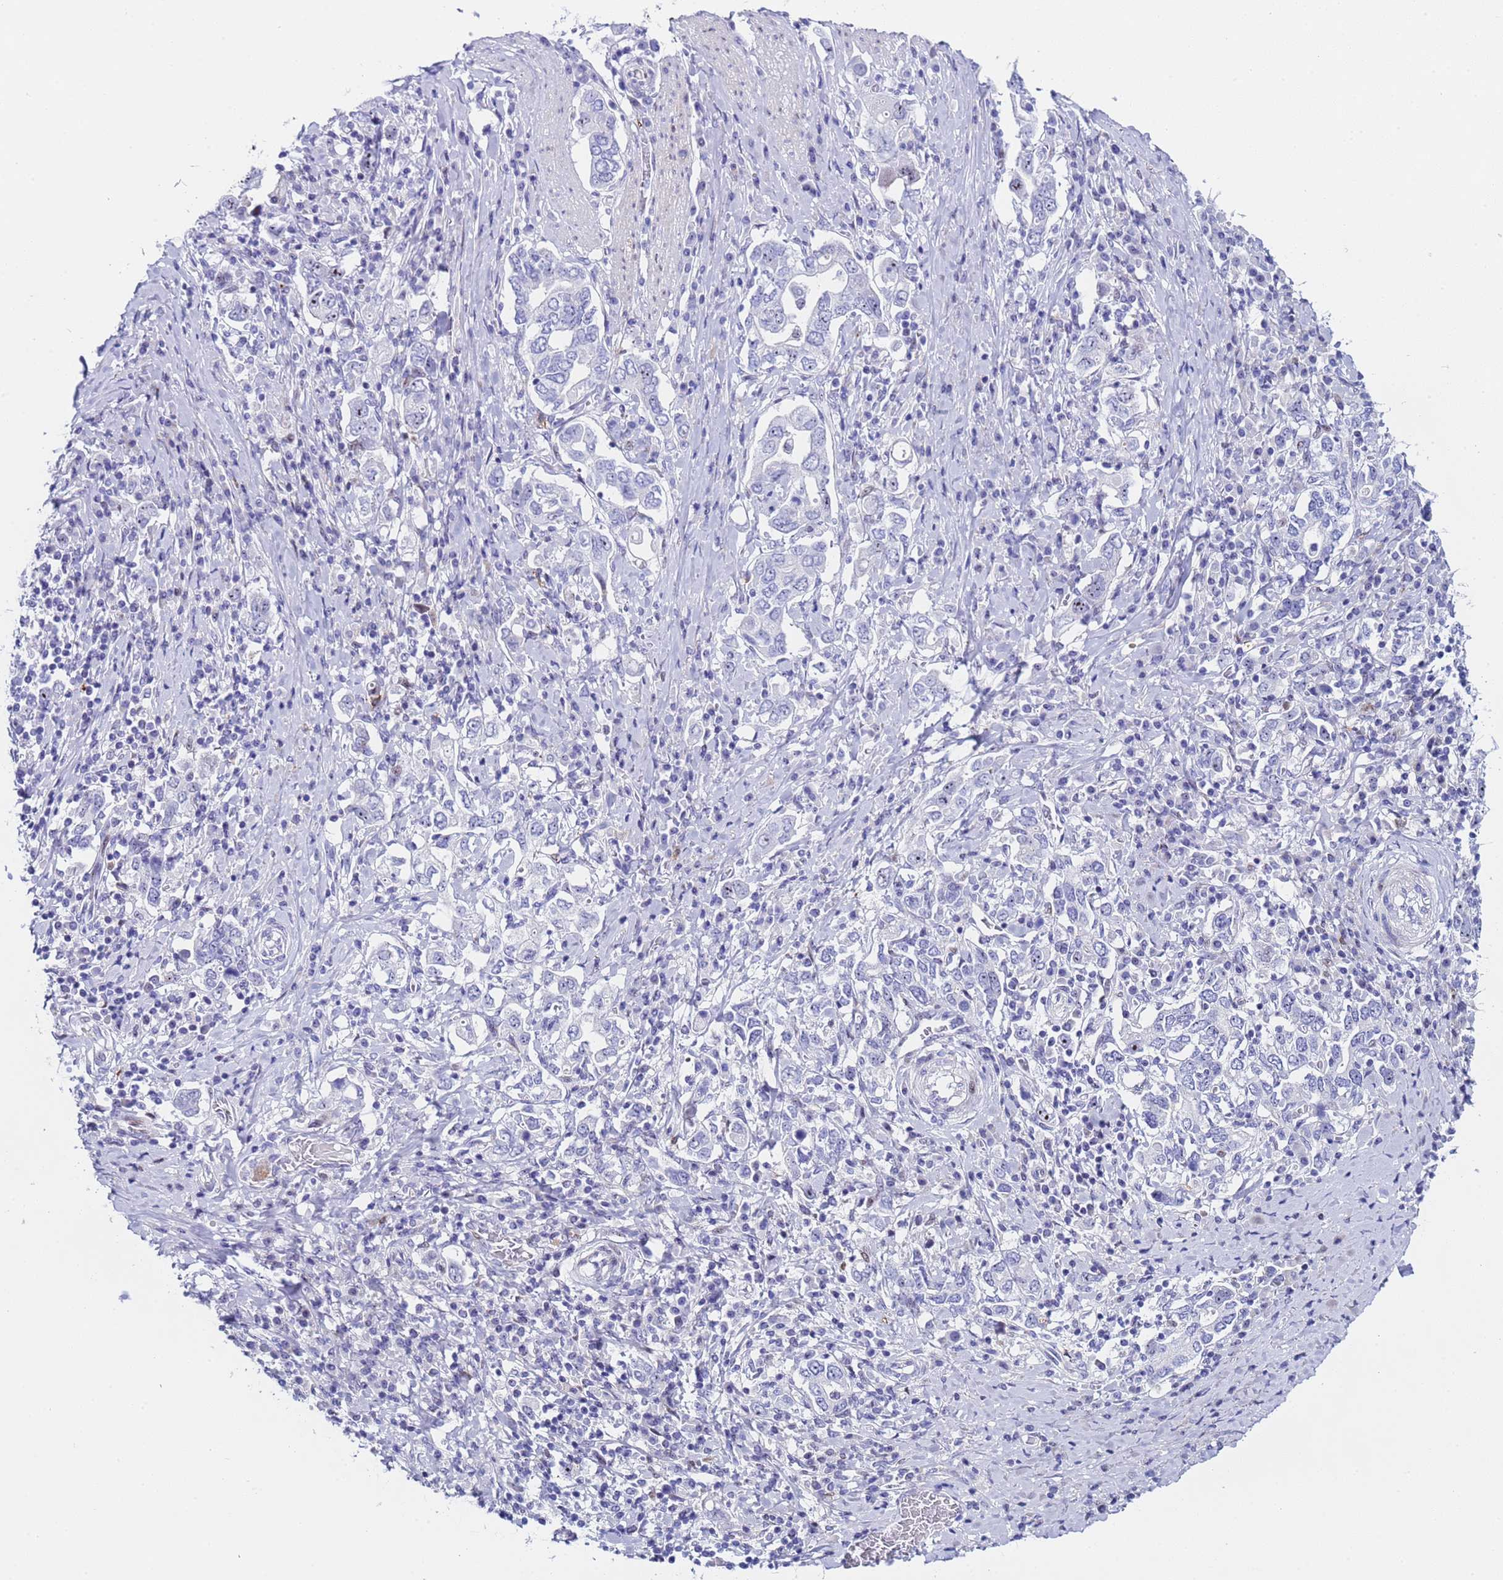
{"staining": {"intensity": "negative", "quantity": "none", "location": "none"}, "tissue": "stomach cancer", "cell_type": "Tumor cells", "image_type": "cancer", "snomed": [{"axis": "morphology", "description": "Adenocarcinoma, NOS"}, {"axis": "topography", "description": "Stomach, upper"}, {"axis": "topography", "description": "Stomach"}], "caption": "This histopathology image is of stomach cancer stained with immunohistochemistry to label a protein in brown with the nuclei are counter-stained blue. There is no positivity in tumor cells. (Brightfield microscopy of DAB immunohistochemistry at high magnification).", "gene": "POP5", "patient": {"sex": "male", "age": 62}}